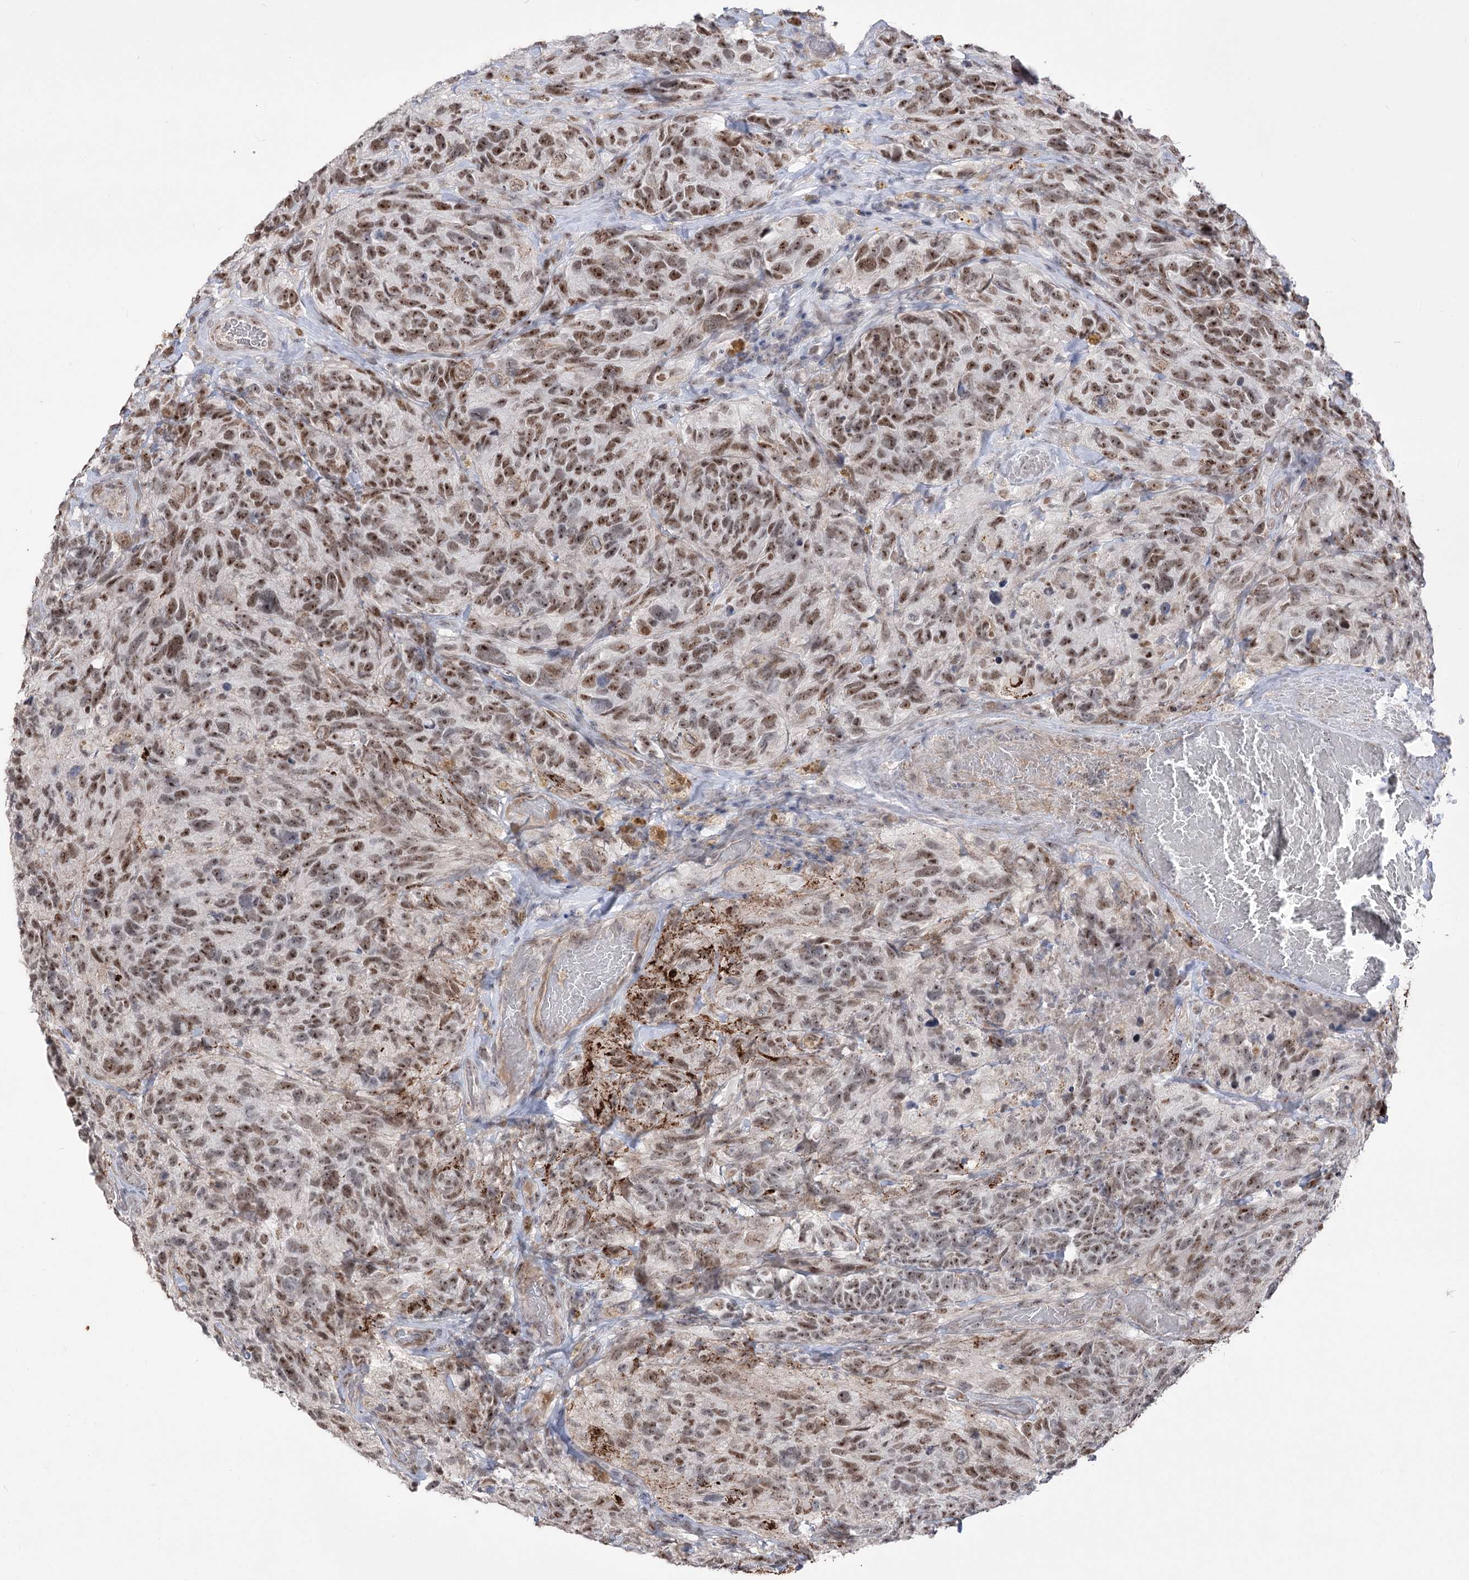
{"staining": {"intensity": "moderate", "quantity": ">75%", "location": "nuclear"}, "tissue": "glioma", "cell_type": "Tumor cells", "image_type": "cancer", "snomed": [{"axis": "morphology", "description": "Glioma, malignant, High grade"}, {"axis": "topography", "description": "Brain"}], "caption": "About >75% of tumor cells in human glioma exhibit moderate nuclear protein staining as visualized by brown immunohistochemical staining.", "gene": "ZSCAN23", "patient": {"sex": "male", "age": 69}}